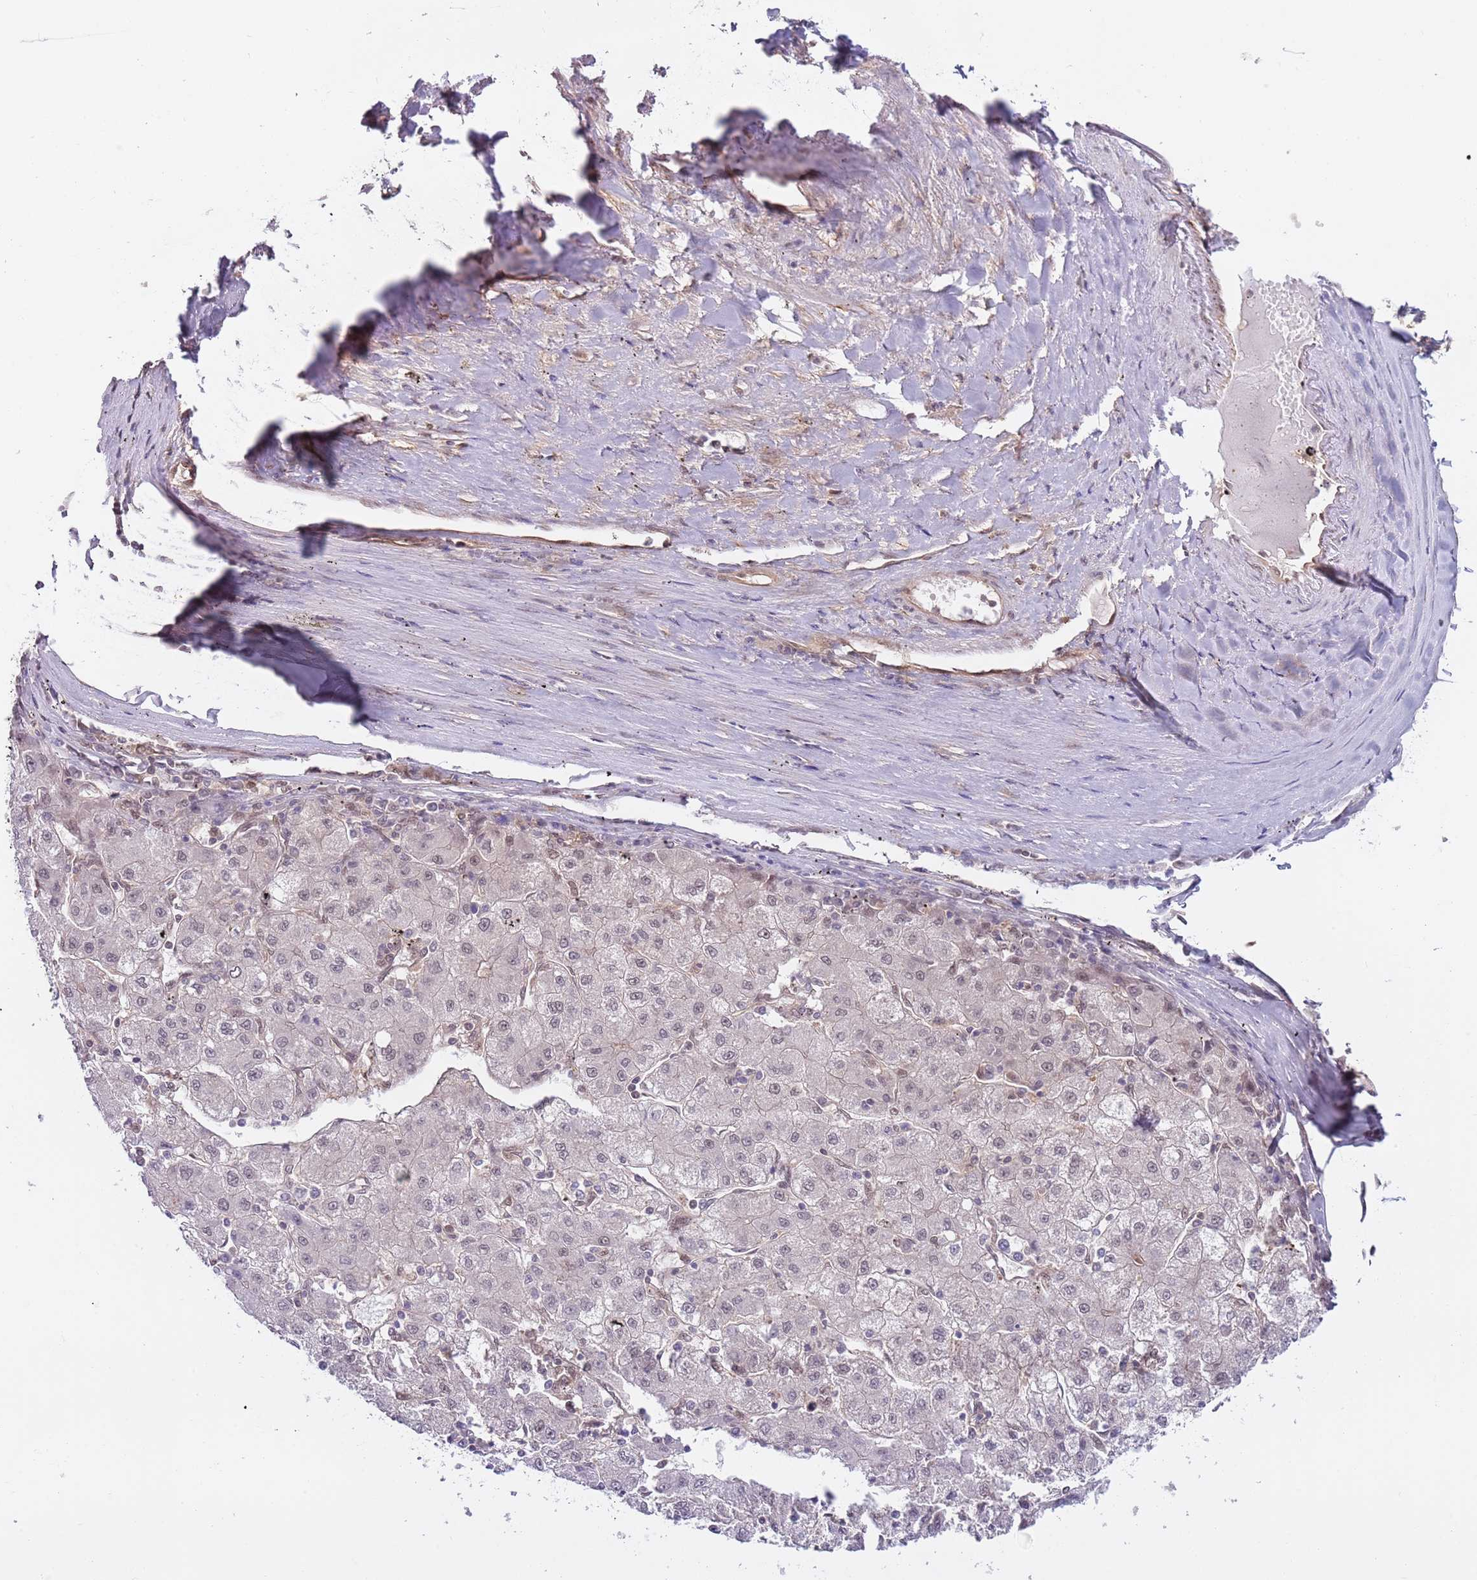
{"staining": {"intensity": "negative", "quantity": "none", "location": "none"}, "tissue": "liver cancer", "cell_type": "Tumor cells", "image_type": "cancer", "snomed": [{"axis": "morphology", "description": "Carcinoma, Hepatocellular, NOS"}, {"axis": "topography", "description": "Liver"}], "caption": "This histopathology image is of liver hepatocellular carcinoma stained with immunohistochemistry to label a protein in brown with the nuclei are counter-stained blue. There is no positivity in tumor cells. (DAB (3,3'-diaminobenzidine) immunohistochemistry, high magnification).", "gene": "PGLS", "patient": {"sex": "male", "age": 72}}